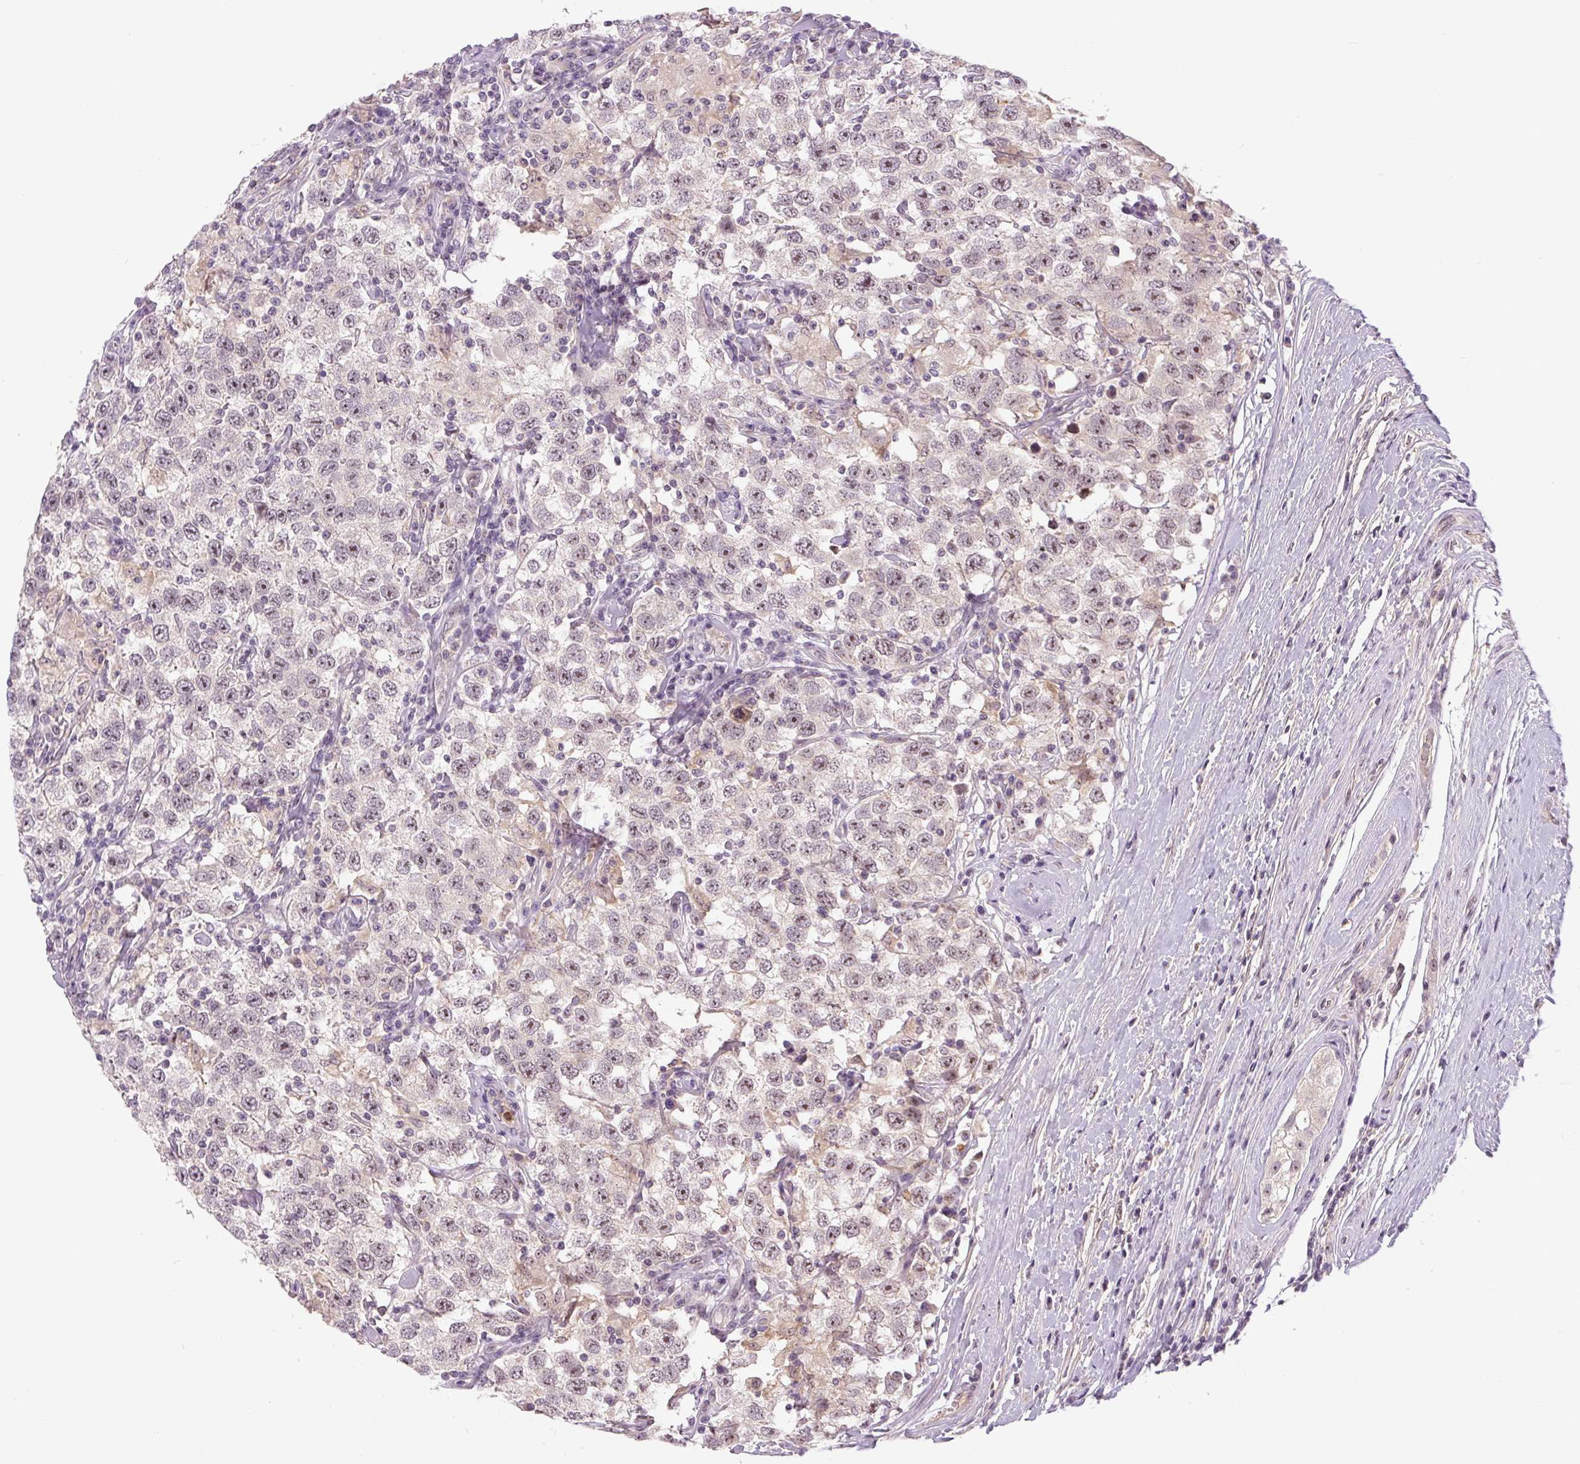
{"staining": {"intensity": "weak", "quantity": "<25%", "location": "nuclear"}, "tissue": "testis cancer", "cell_type": "Tumor cells", "image_type": "cancer", "snomed": [{"axis": "morphology", "description": "Seminoma, NOS"}, {"axis": "topography", "description": "Testis"}], "caption": "Immunohistochemistry image of testis seminoma stained for a protein (brown), which shows no positivity in tumor cells. (Stains: DAB immunohistochemistry (IHC) with hematoxylin counter stain, Microscopy: brightfield microscopy at high magnification).", "gene": "SGF29", "patient": {"sex": "male", "age": 41}}